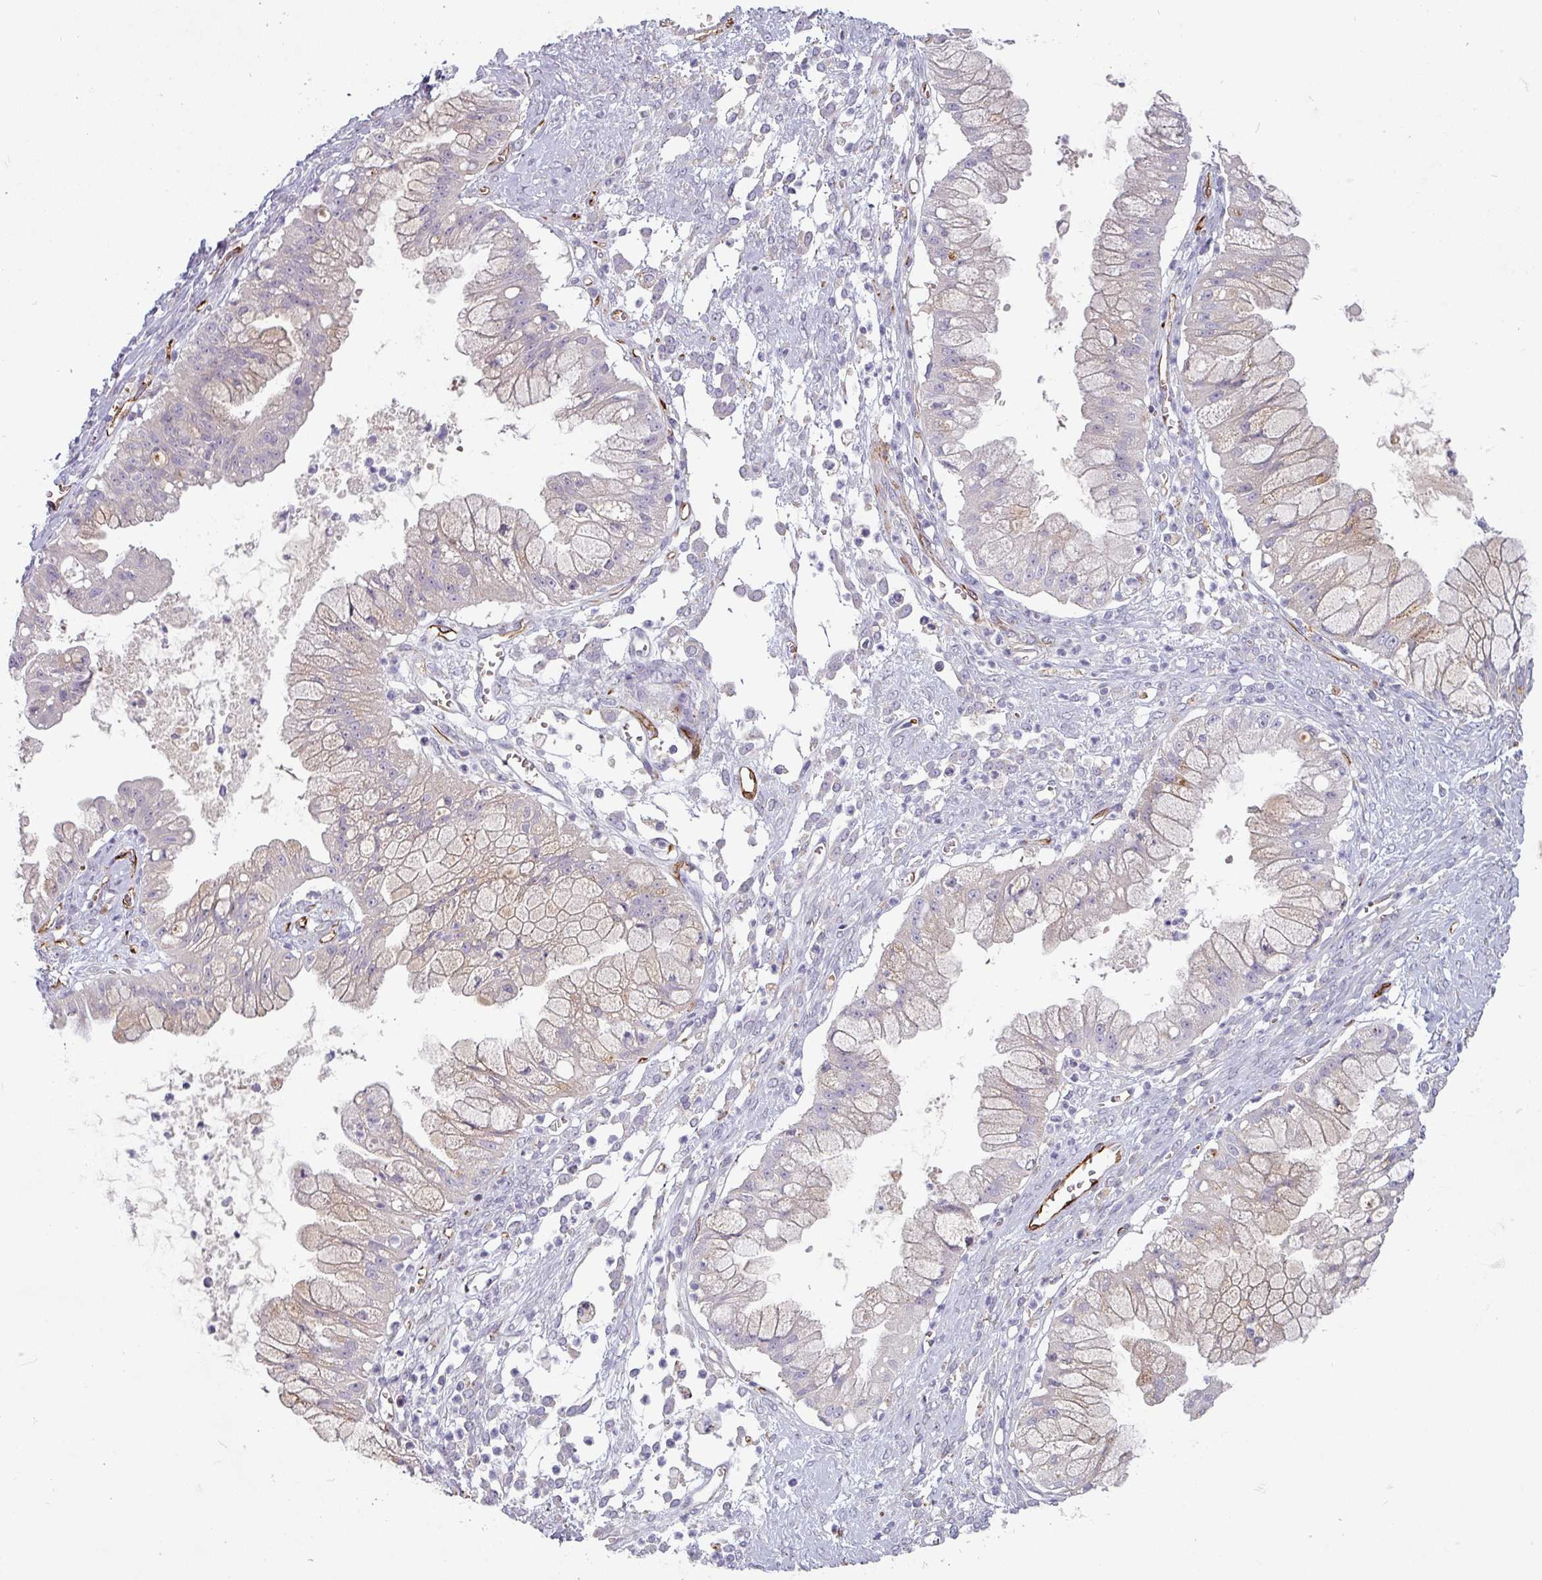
{"staining": {"intensity": "weak", "quantity": "<25%", "location": "cytoplasmic/membranous"}, "tissue": "ovarian cancer", "cell_type": "Tumor cells", "image_type": "cancer", "snomed": [{"axis": "morphology", "description": "Cystadenocarcinoma, mucinous, NOS"}, {"axis": "topography", "description": "Ovary"}], "caption": "High magnification brightfield microscopy of ovarian cancer (mucinous cystadenocarcinoma) stained with DAB (brown) and counterstained with hematoxylin (blue): tumor cells show no significant positivity.", "gene": "PRODH2", "patient": {"sex": "female", "age": 70}}